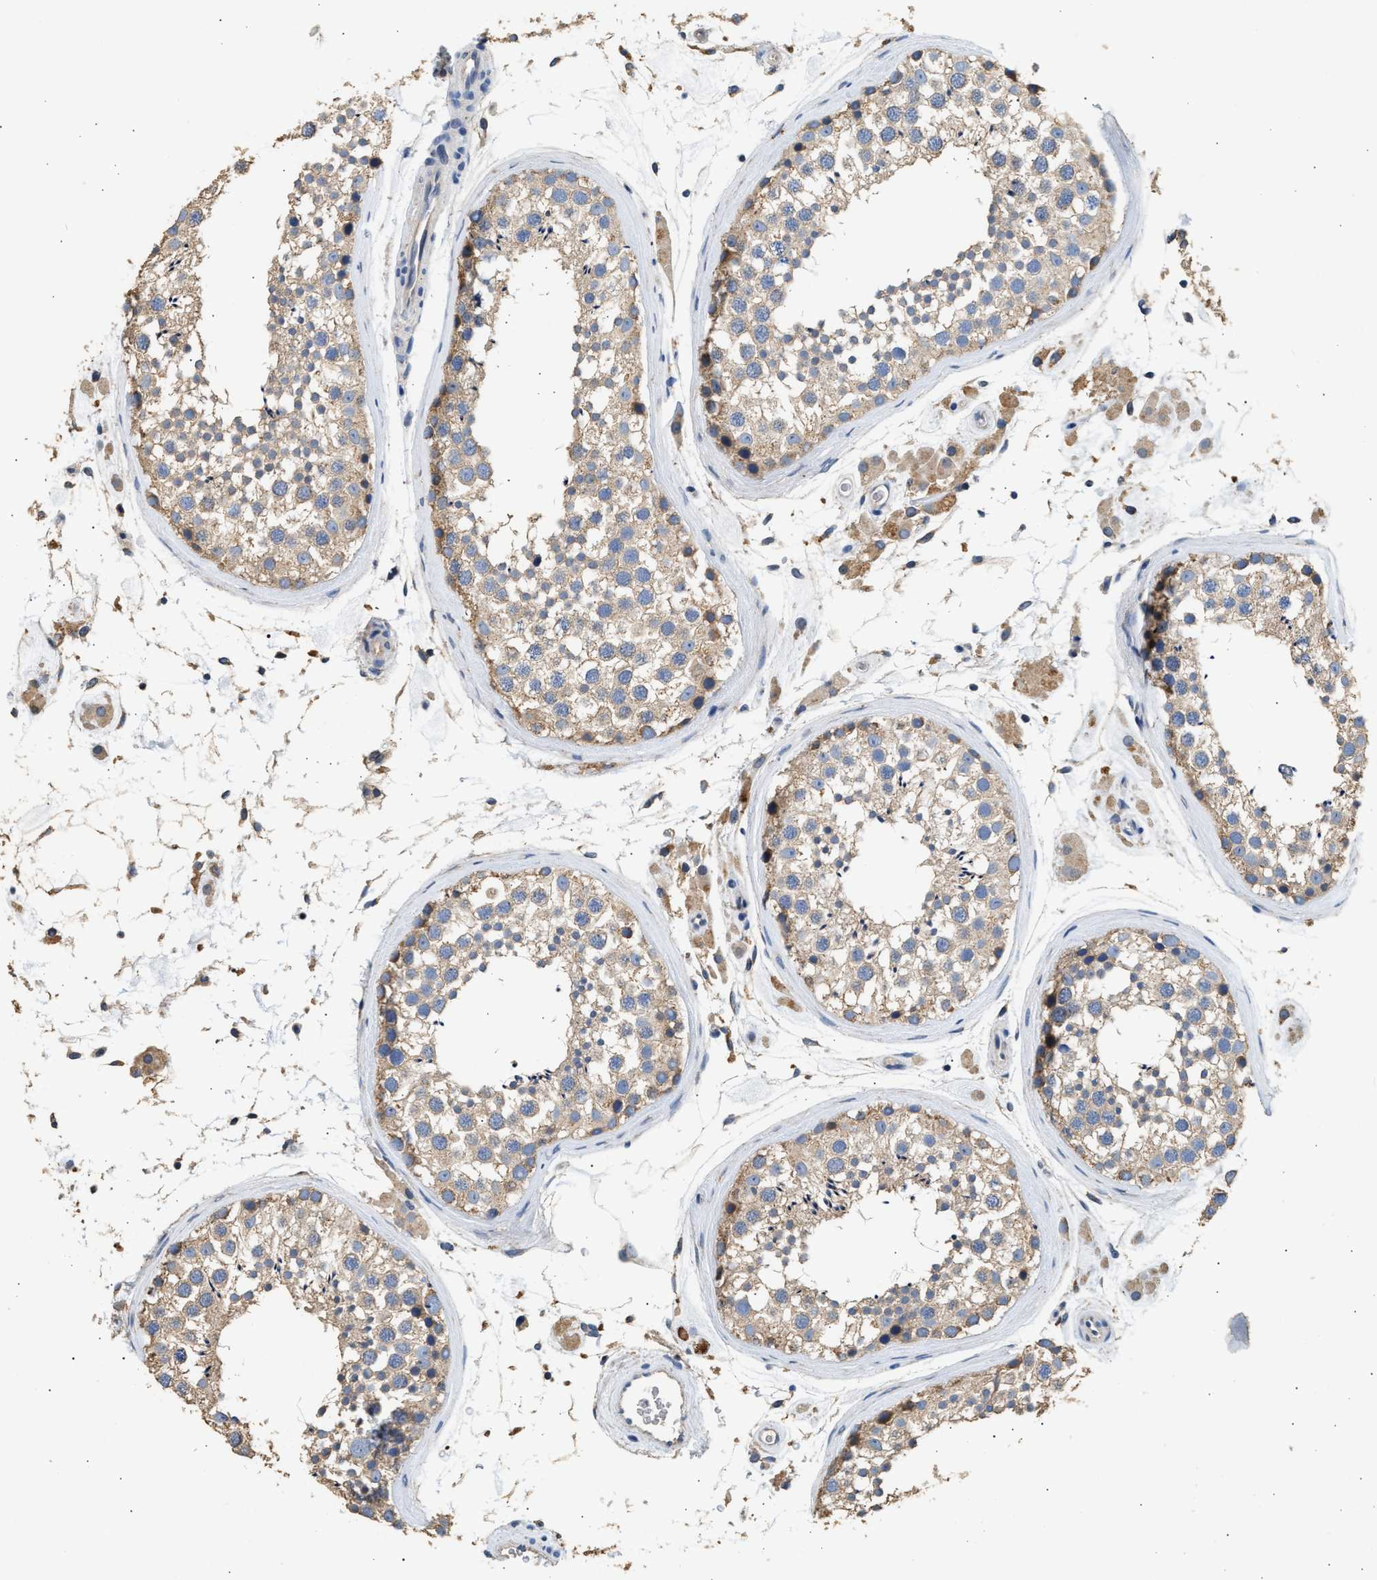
{"staining": {"intensity": "weak", "quantity": ">75%", "location": "cytoplasmic/membranous"}, "tissue": "testis", "cell_type": "Cells in seminiferous ducts", "image_type": "normal", "snomed": [{"axis": "morphology", "description": "Normal tissue, NOS"}, {"axis": "topography", "description": "Testis"}], "caption": "The photomicrograph demonstrates immunohistochemical staining of benign testis. There is weak cytoplasmic/membranous expression is appreciated in approximately >75% of cells in seminiferous ducts. (DAB (3,3'-diaminobenzidine) = brown stain, brightfield microscopy at high magnification).", "gene": "WDR31", "patient": {"sex": "male", "age": 46}}